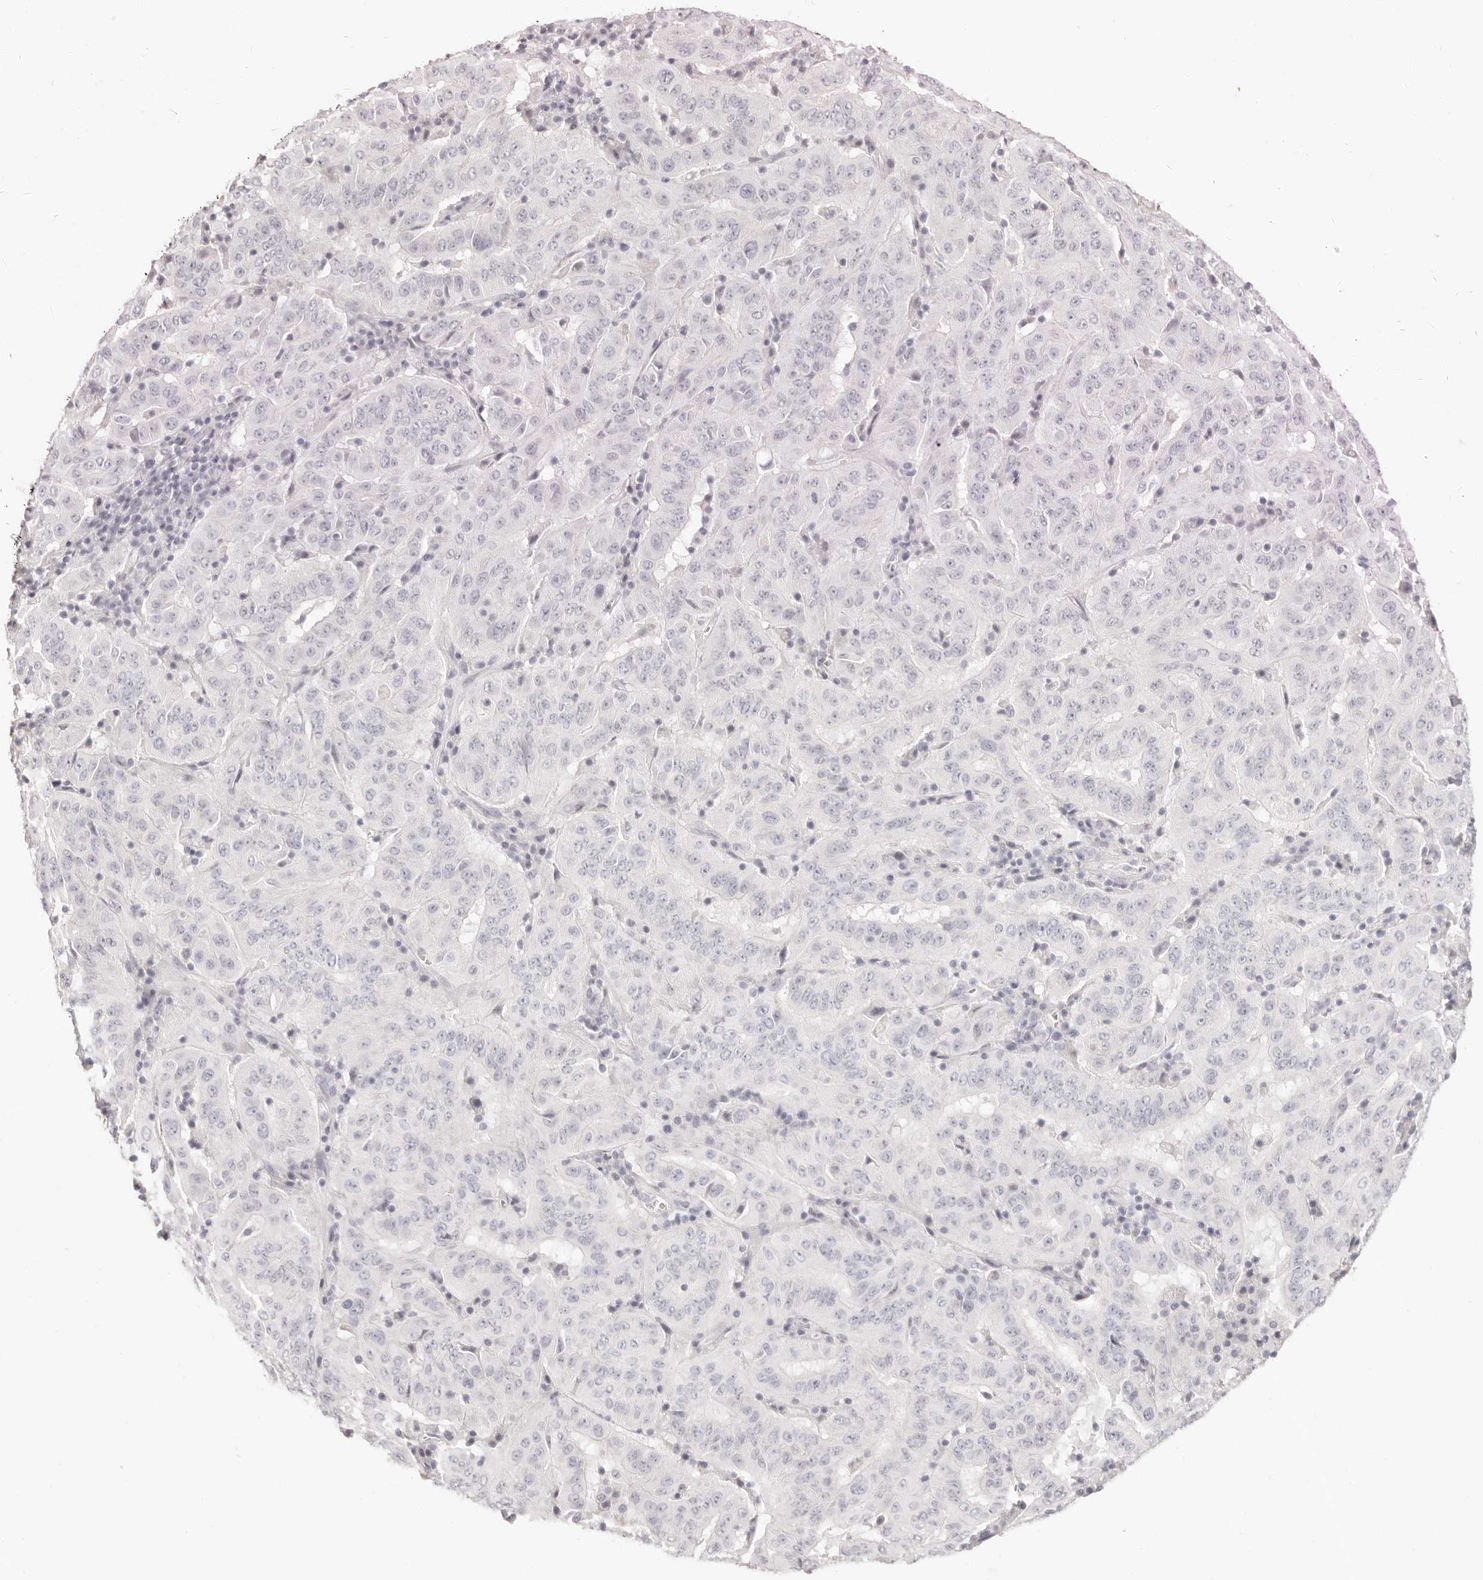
{"staining": {"intensity": "negative", "quantity": "none", "location": "none"}, "tissue": "pancreatic cancer", "cell_type": "Tumor cells", "image_type": "cancer", "snomed": [{"axis": "morphology", "description": "Adenocarcinoma, NOS"}, {"axis": "topography", "description": "Pancreas"}], "caption": "DAB (3,3'-diaminobenzidine) immunohistochemical staining of human adenocarcinoma (pancreatic) displays no significant staining in tumor cells.", "gene": "FABP1", "patient": {"sex": "male", "age": 63}}